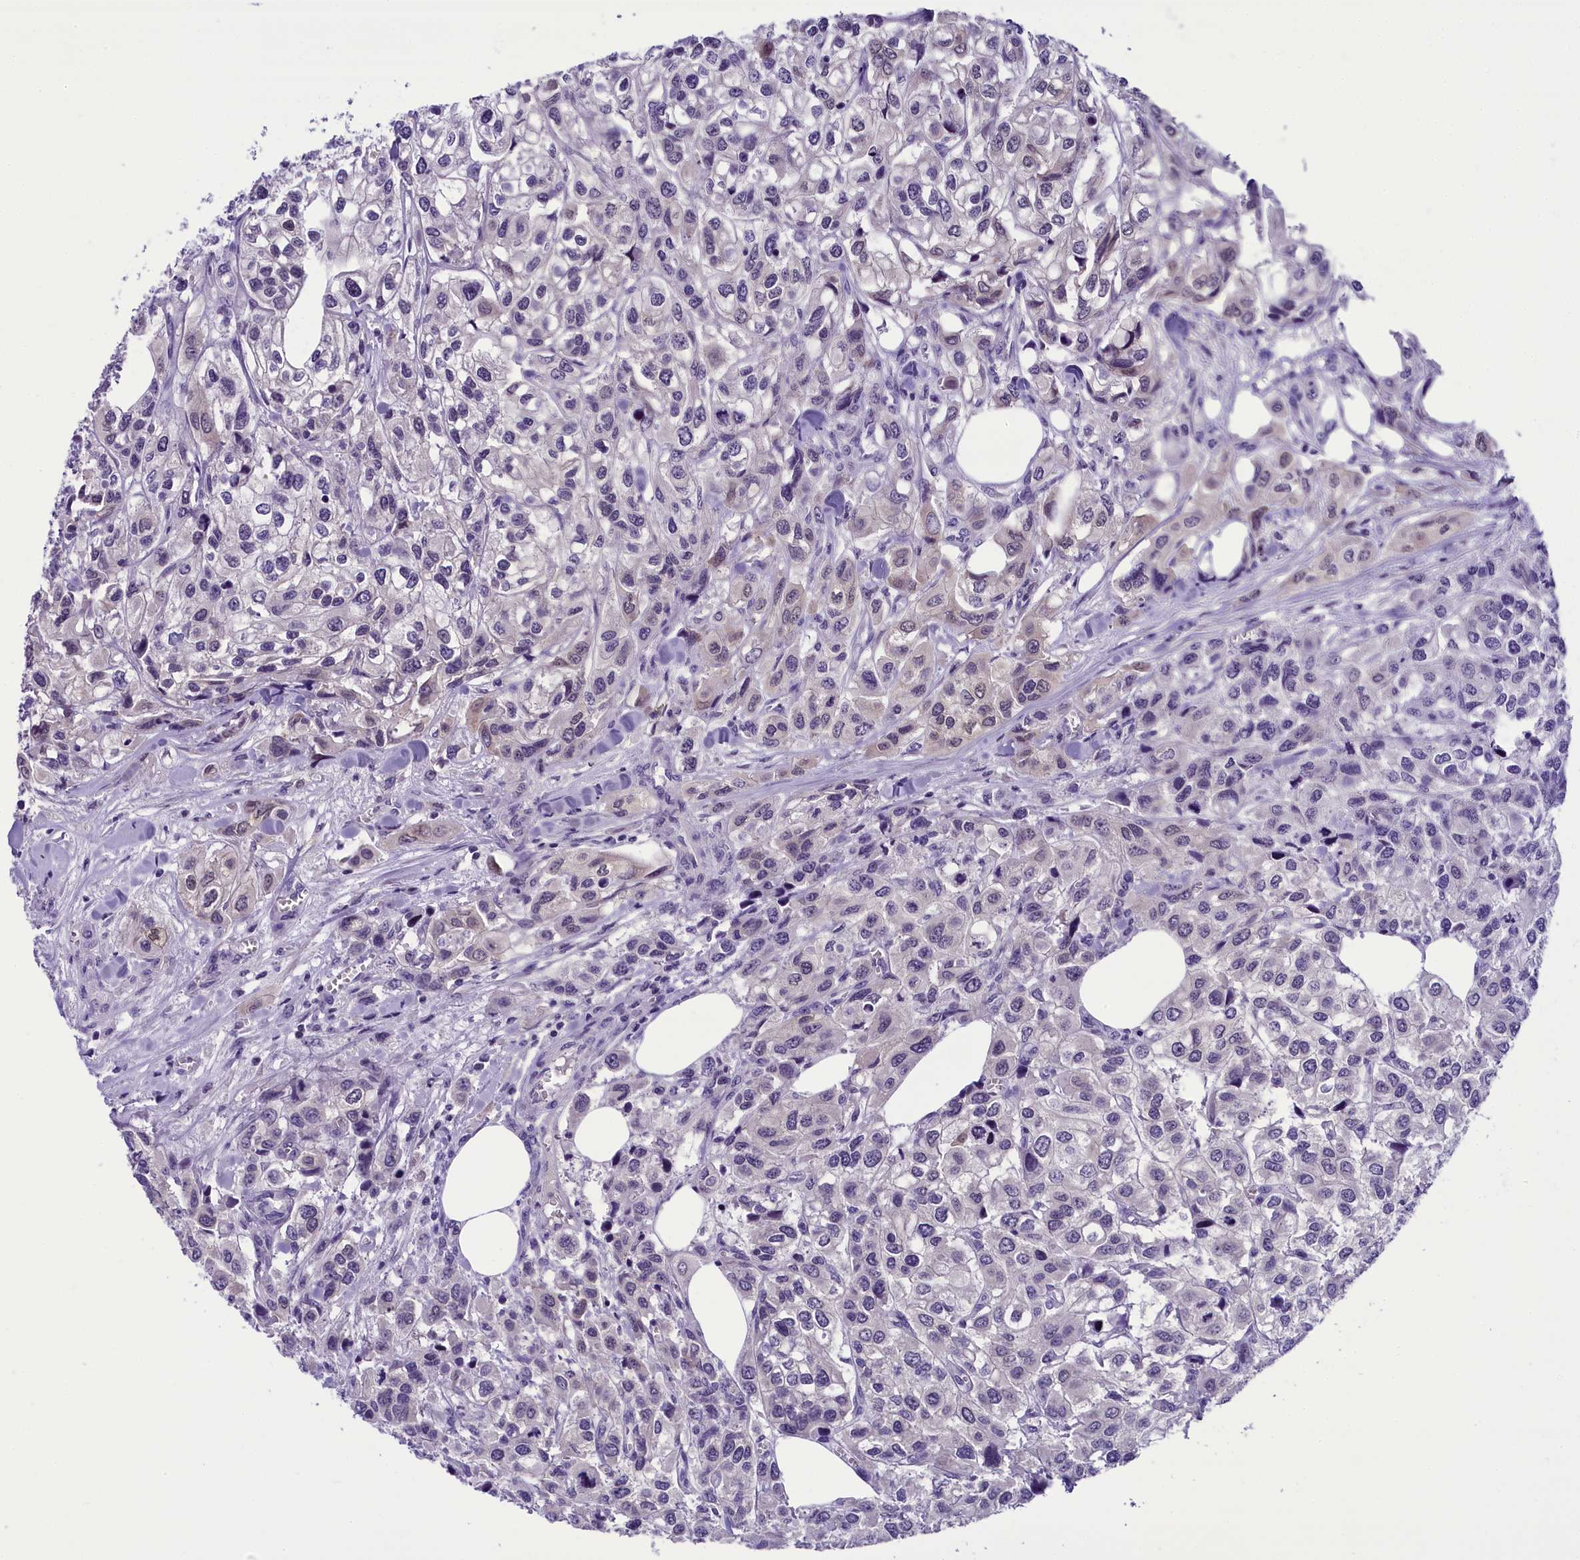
{"staining": {"intensity": "negative", "quantity": "none", "location": "none"}, "tissue": "urothelial cancer", "cell_type": "Tumor cells", "image_type": "cancer", "snomed": [{"axis": "morphology", "description": "Urothelial carcinoma, High grade"}, {"axis": "topography", "description": "Urinary bladder"}], "caption": "Immunohistochemical staining of high-grade urothelial carcinoma demonstrates no significant positivity in tumor cells.", "gene": "PRR15", "patient": {"sex": "male", "age": 67}}